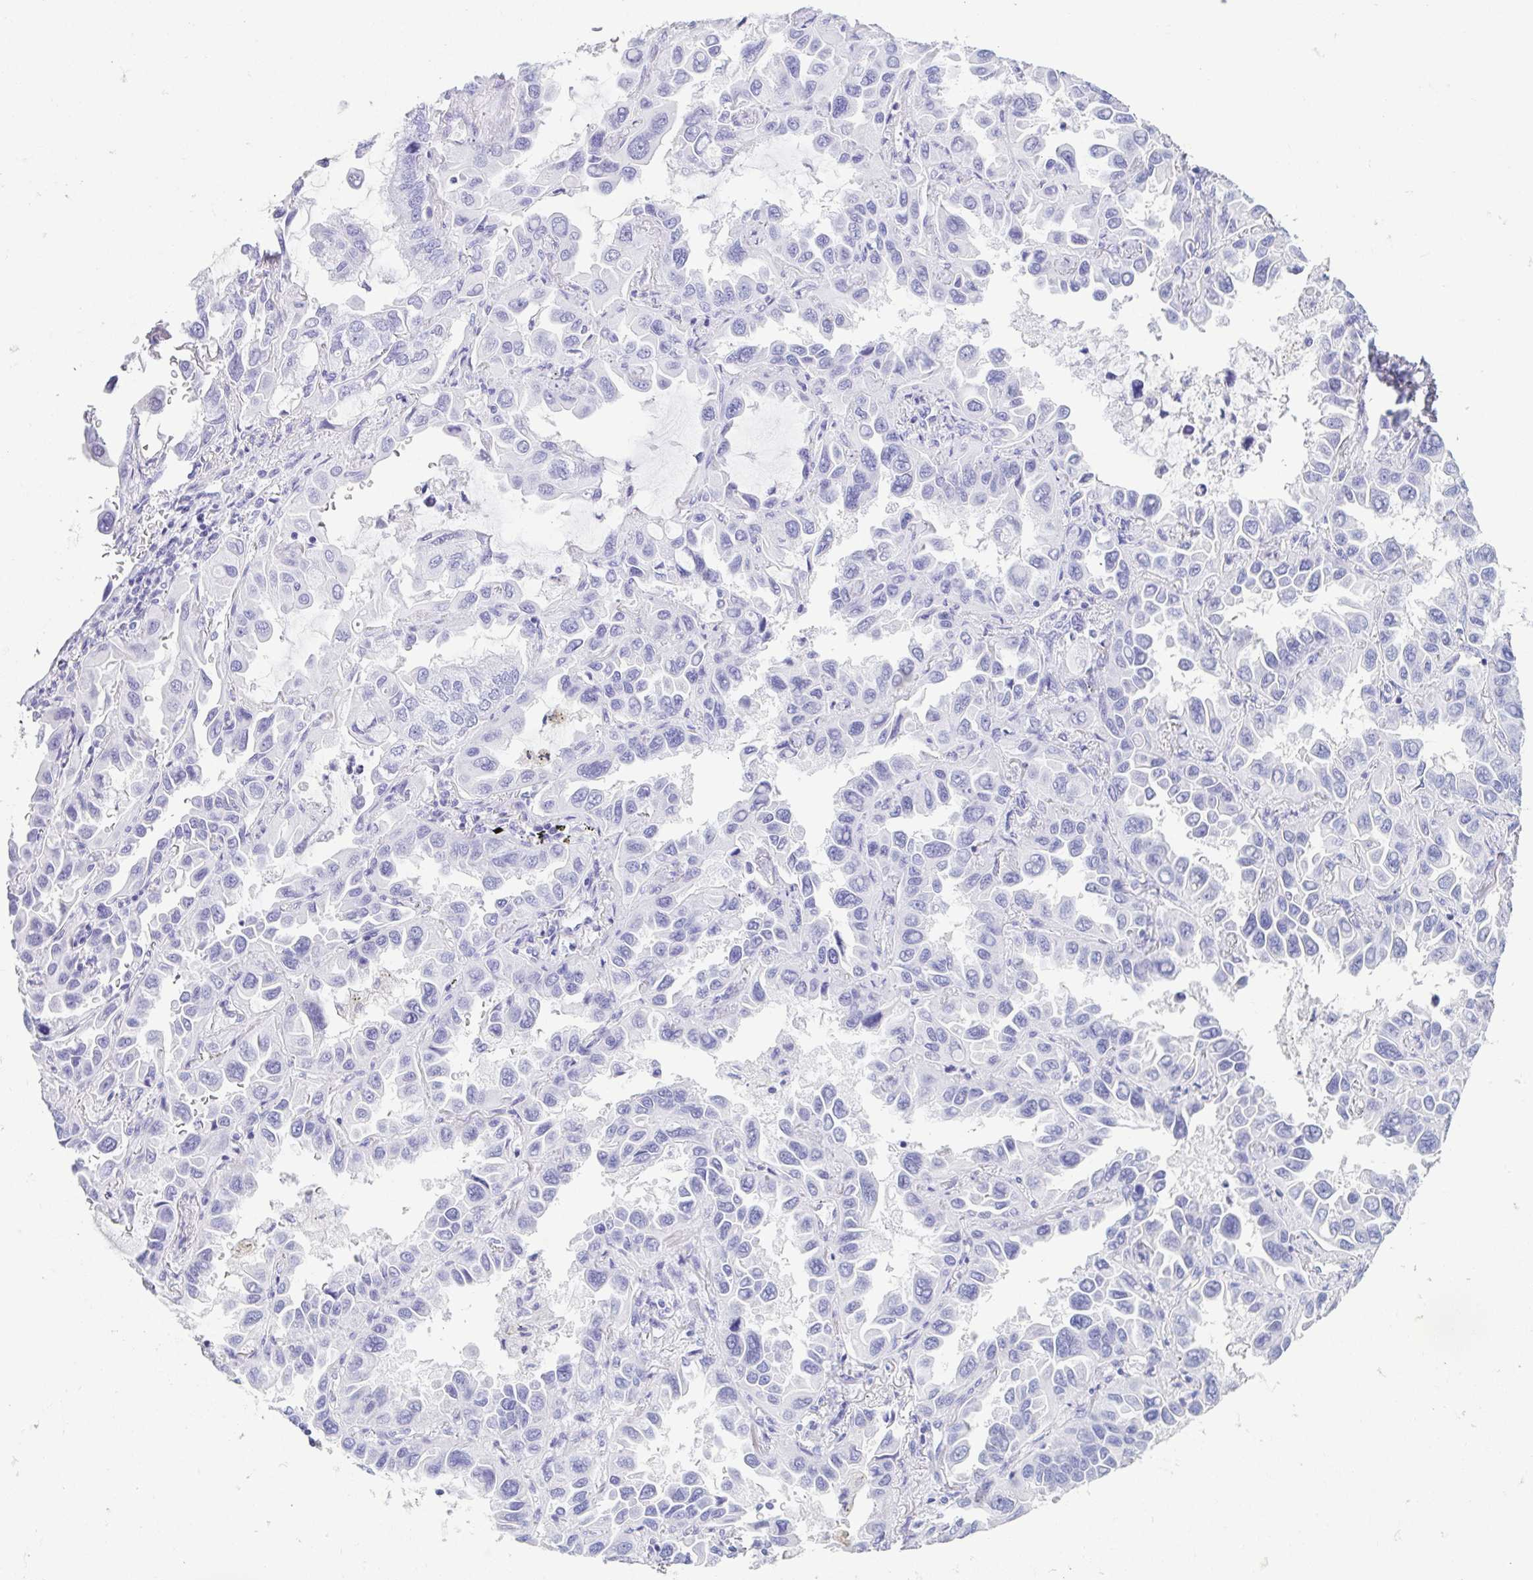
{"staining": {"intensity": "negative", "quantity": "none", "location": "none"}, "tissue": "lung cancer", "cell_type": "Tumor cells", "image_type": "cancer", "snomed": [{"axis": "morphology", "description": "Adenocarcinoma, NOS"}, {"axis": "topography", "description": "Lung"}], "caption": "The image reveals no staining of tumor cells in lung cancer (adenocarcinoma).", "gene": "GKN1", "patient": {"sex": "male", "age": 64}}